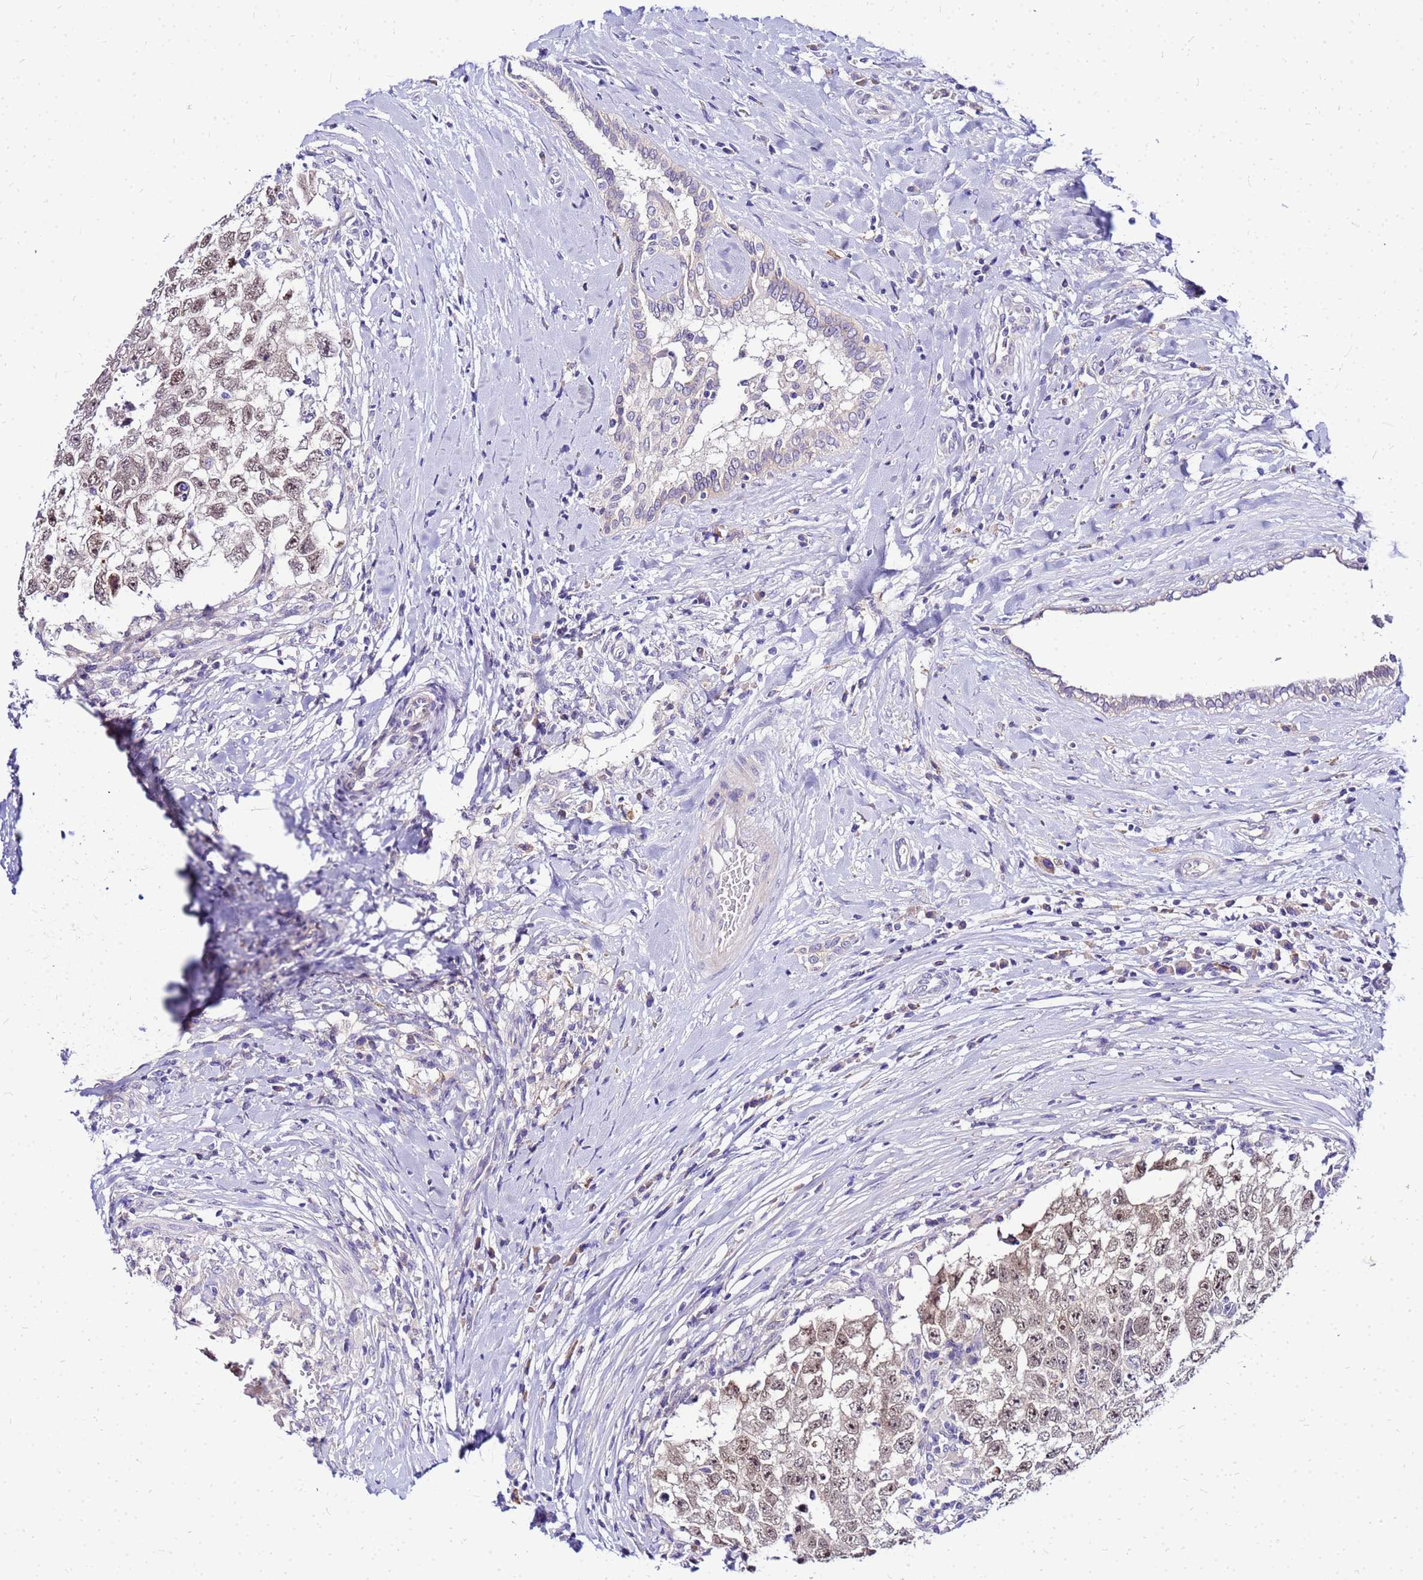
{"staining": {"intensity": "weak", "quantity": ">75%", "location": "nuclear"}, "tissue": "testis cancer", "cell_type": "Tumor cells", "image_type": "cancer", "snomed": [{"axis": "morphology", "description": "Seminoma, NOS"}, {"axis": "morphology", "description": "Carcinoma, Embryonal, NOS"}, {"axis": "topography", "description": "Testis"}], "caption": "Immunohistochemistry (IHC) (DAB) staining of human testis cancer displays weak nuclear protein positivity in about >75% of tumor cells.", "gene": "HERC5", "patient": {"sex": "male", "age": 29}}